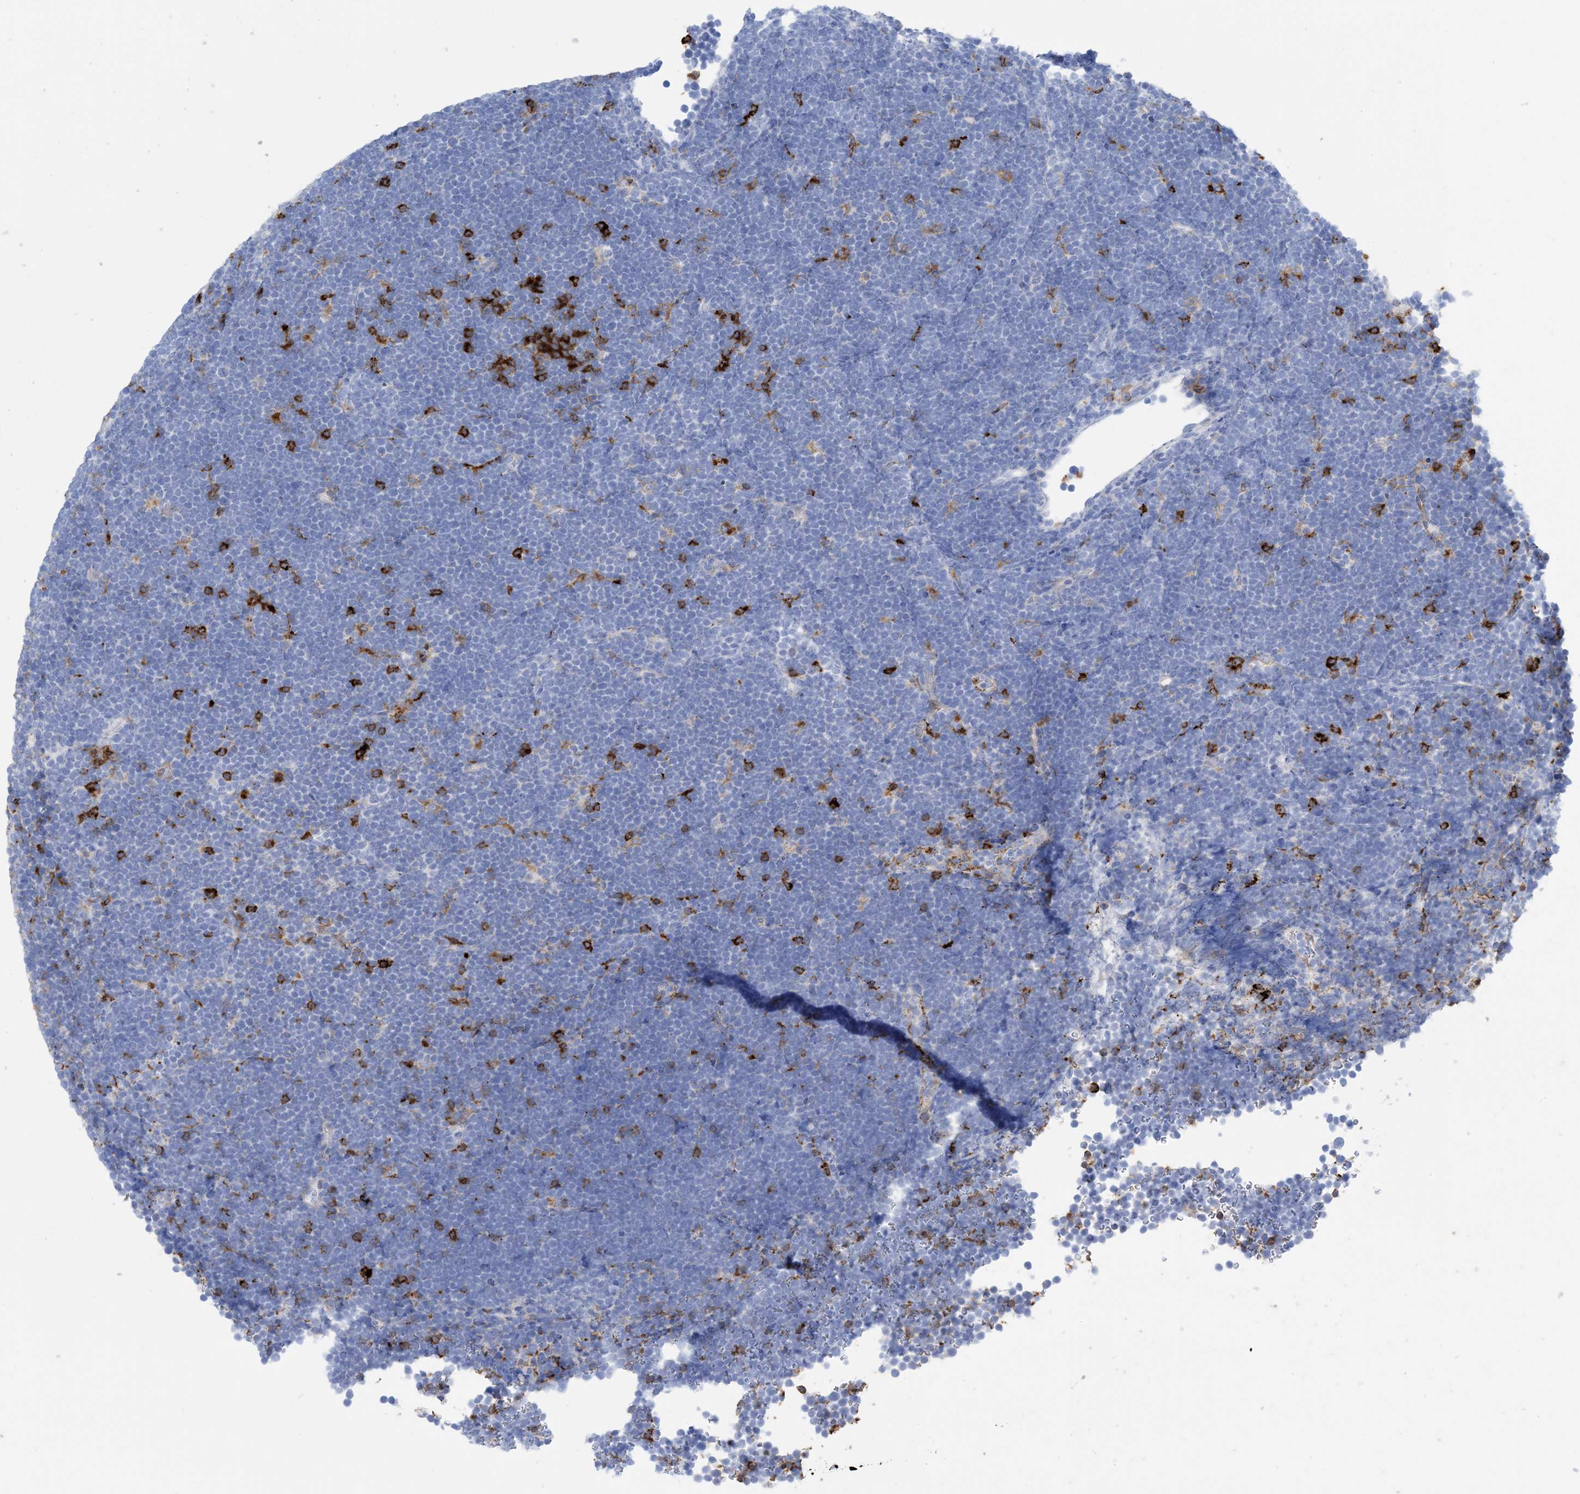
{"staining": {"intensity": "negative", "quantity": "none", "location": "none"}, "tissue": "lymphoma", "cell_type": "Tumor cells", "image_type": "cancer", "snomed": [{"axis": "morphology", "description": "Malignant lymphoma, non-Hodgkin's type, High grade"}, {"axis": "topography", "description": "Lymph node"}], "caption": "This micrograph is of high-grade malignant lymphoma, non-Hodgkin's type stained with immunohistochemistry to label a protein in brown with the nuclei are counter-stained blue. There is no expression in tumor cells. (DAB (3,3'-diaminobenzidine) immunohistochemistry (IHC) visualized using brightfield microscopy, high magnification).", "gene": "DPH3", "patient": {"sex": "male", "age": 13}}